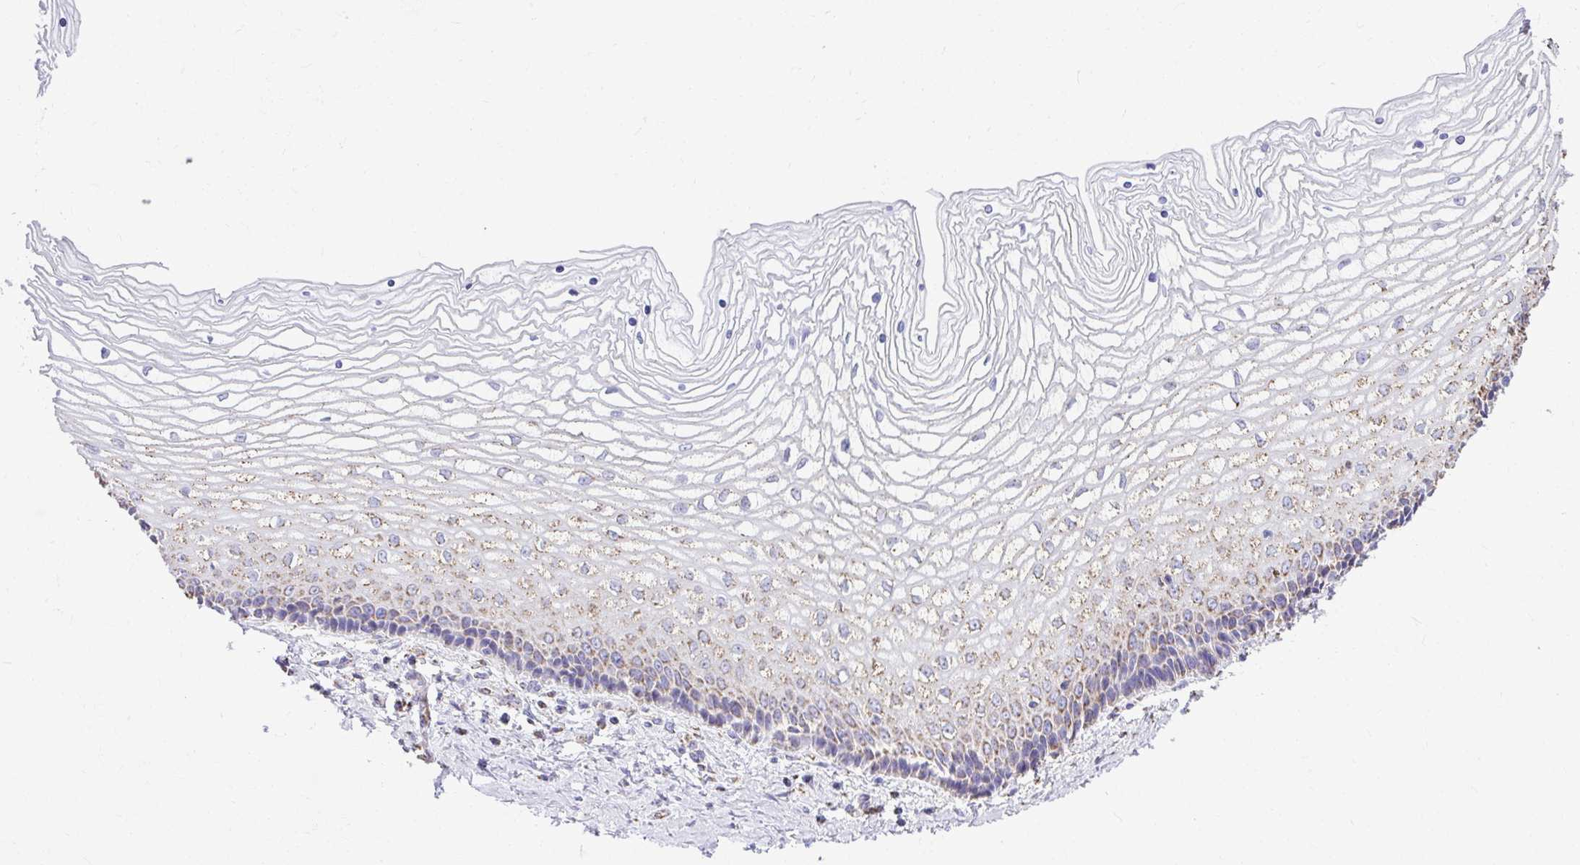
{"staining": {"intensity": "weak", "quantity": "25%-75%", "location": "cytoplasmic/membranous"}, "tissue": "vagina", "cell_type": "Squamous epithelial cells", "image_type": "normal", "snomed": [{"axis": "morphology", "description": "Normal tissue, NOS"}, {"axis": "topography", "description": "Vagina"}], "caption": "Immunohistochemical staining of normal vagina demonstrates 25%-75% levels of weak cytoplasmic/membranous protein expression in about 25%-75% of squamous epithelial cells.", "gene": "MPZL2", "patient": {"sex": "female", "age": 45}}